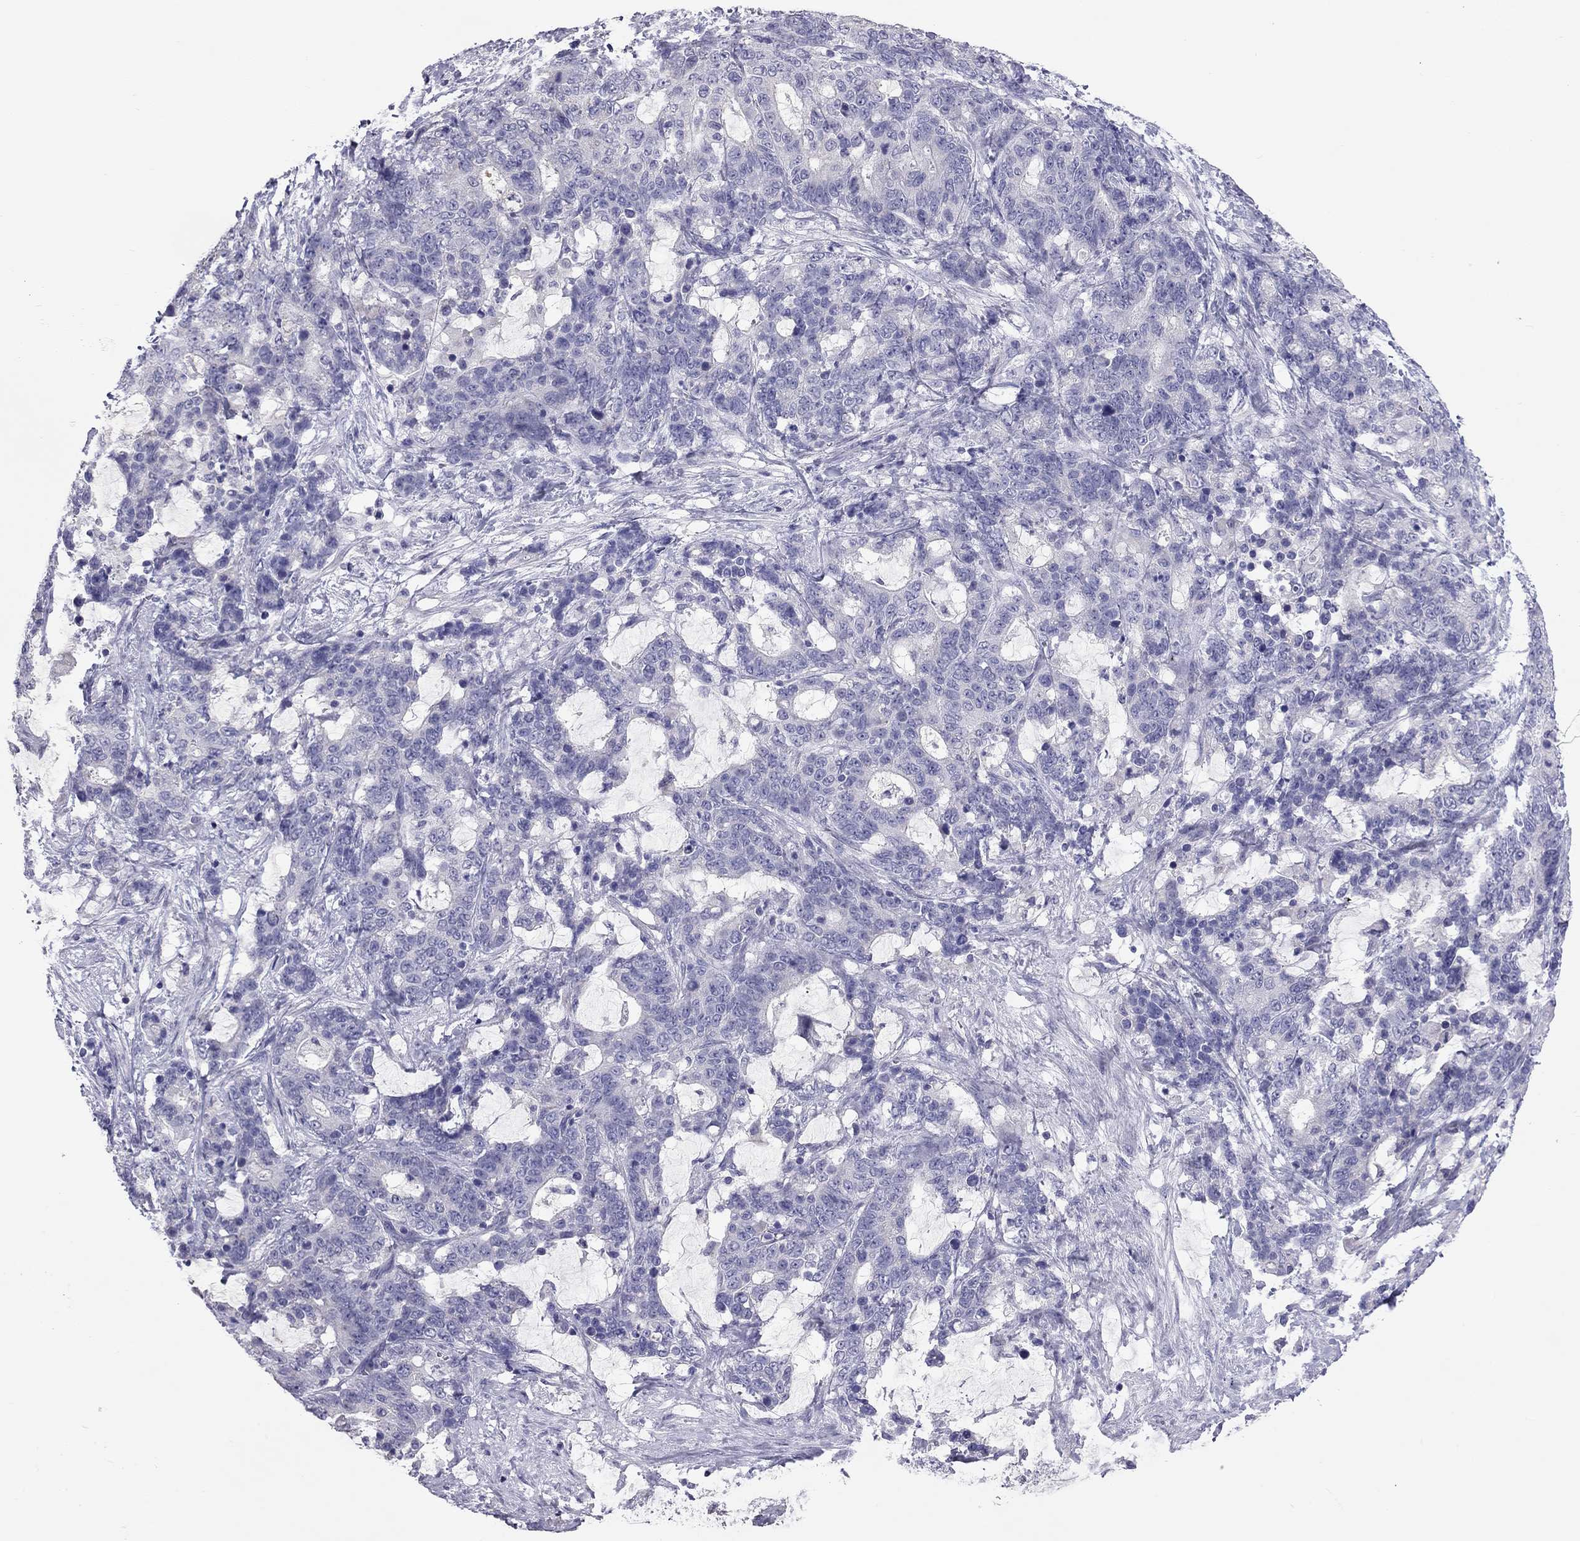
{"staining": {"intensity": "negative", "quantity": "none", "location": "none"}, "tissue": "stomach cancer", "cell_type": "Tumor cells", "image_type": "cancer", "snomed": [{"axis": "morphology", "description": "Normal tissue, NOS"}, {"axis": "morphology", "description": "Adenocarcinoma, NOS"}, {"axis": "topography", "description": "Stomach"}], "caption": "Micrograph shows no significant protein staining in tumor cells of stomach cancer.", "gene": "PPP1R3A", "patient": {"sex": "female", "age": 64}}